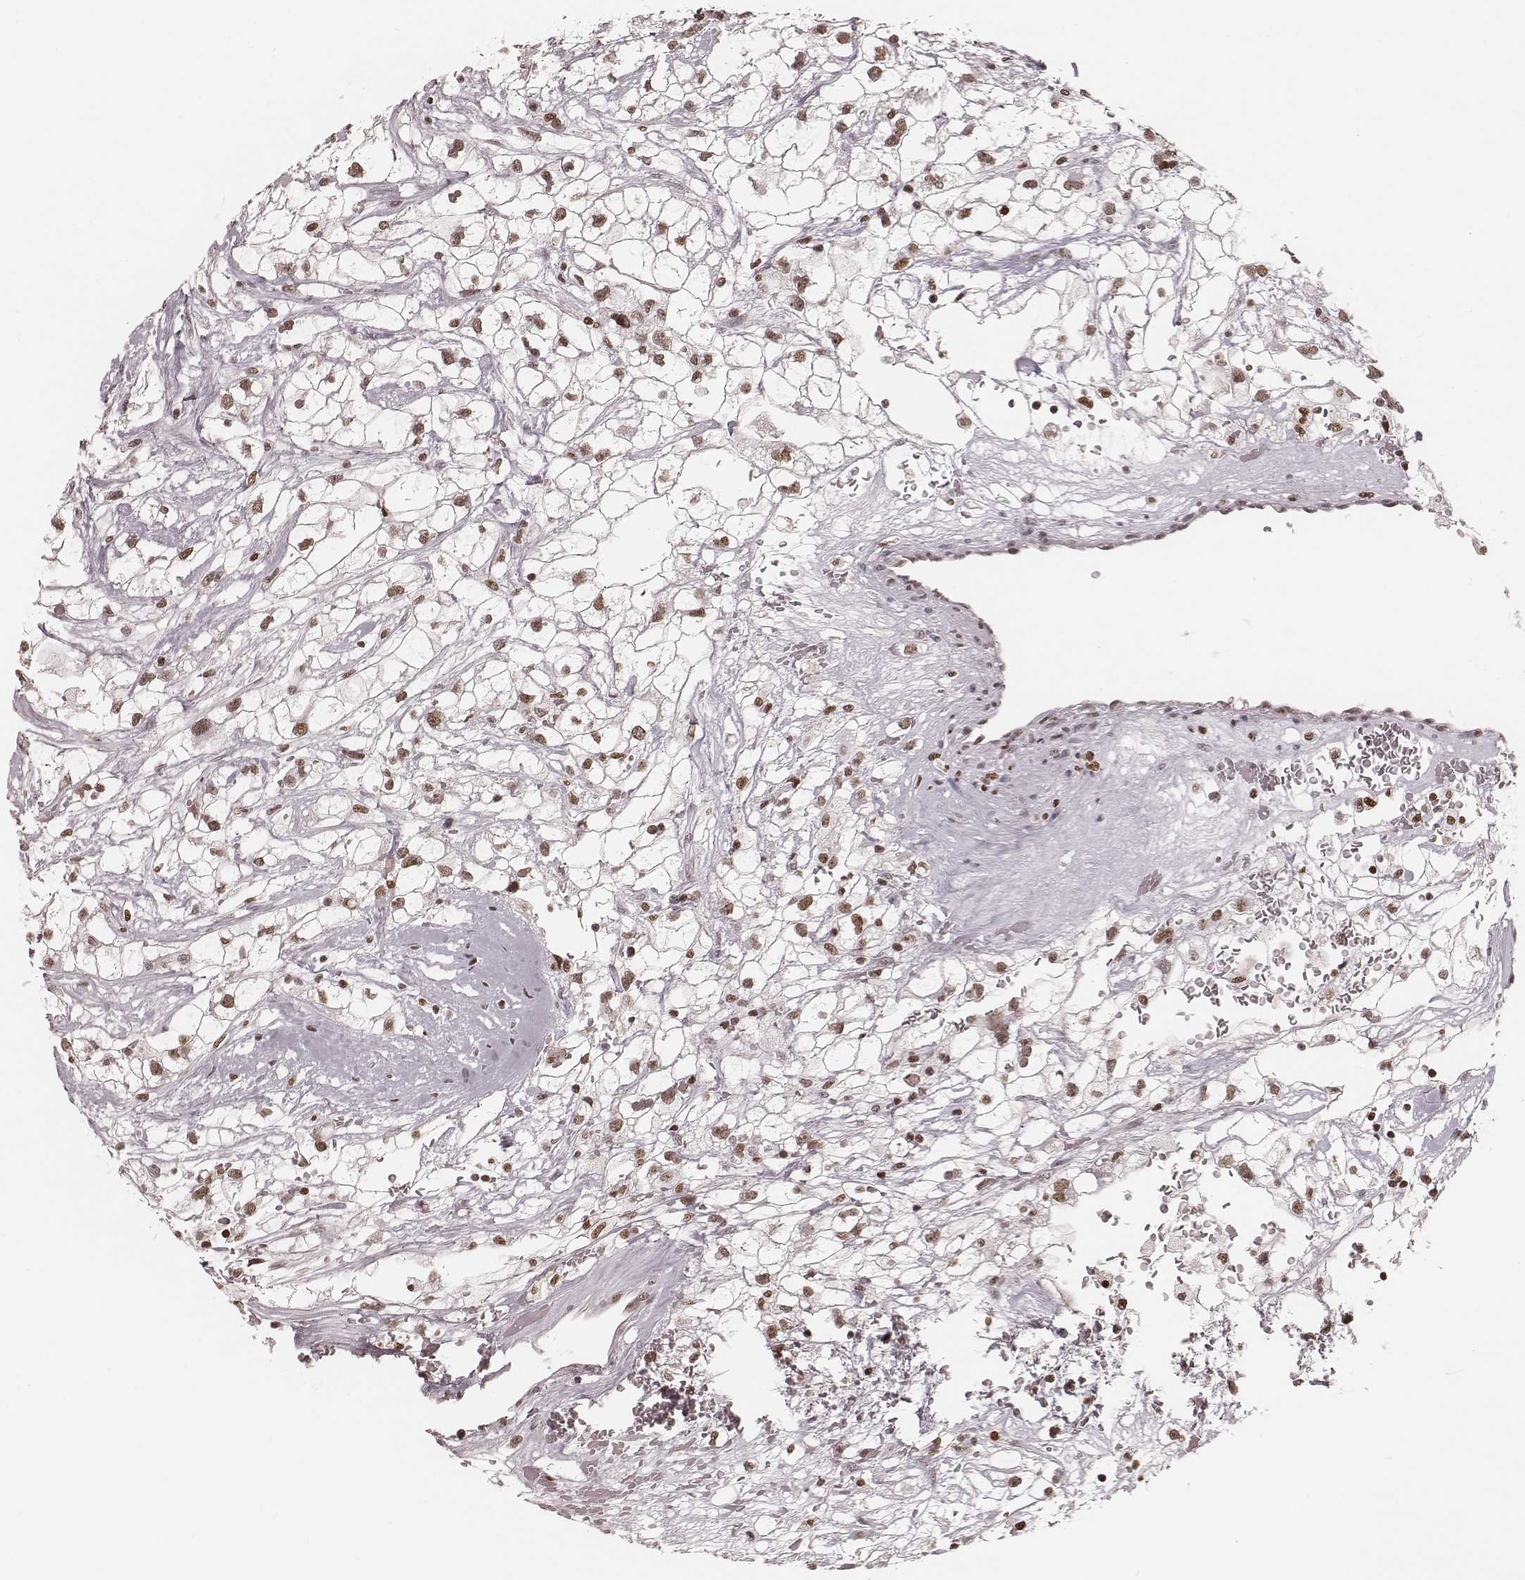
{"staining": {"intensity": "moderate", "quantity": ">75%", "location": "nuclear"}, "tissue": "renal cancer", "cell_type": "Tumor cells", "image_type": "cancer", "snomed": [{"axis": "morphology", "description": "Adenocarcinoma, NOS"}, {"axis": "topography", "description": "Kidney"}], "caption": "Immunohistochemistry (IHC) micrograph of neoplastic tissue: adenocarcinoma (renal) stained using immunohistochemistry reveals medium levels of moderate protein expression localized specifically in the nuclear of tumor cells, appearing as a nuclear brown color.", "gene": "PARP1", "patient": {"sex": "male", "age": 59}}